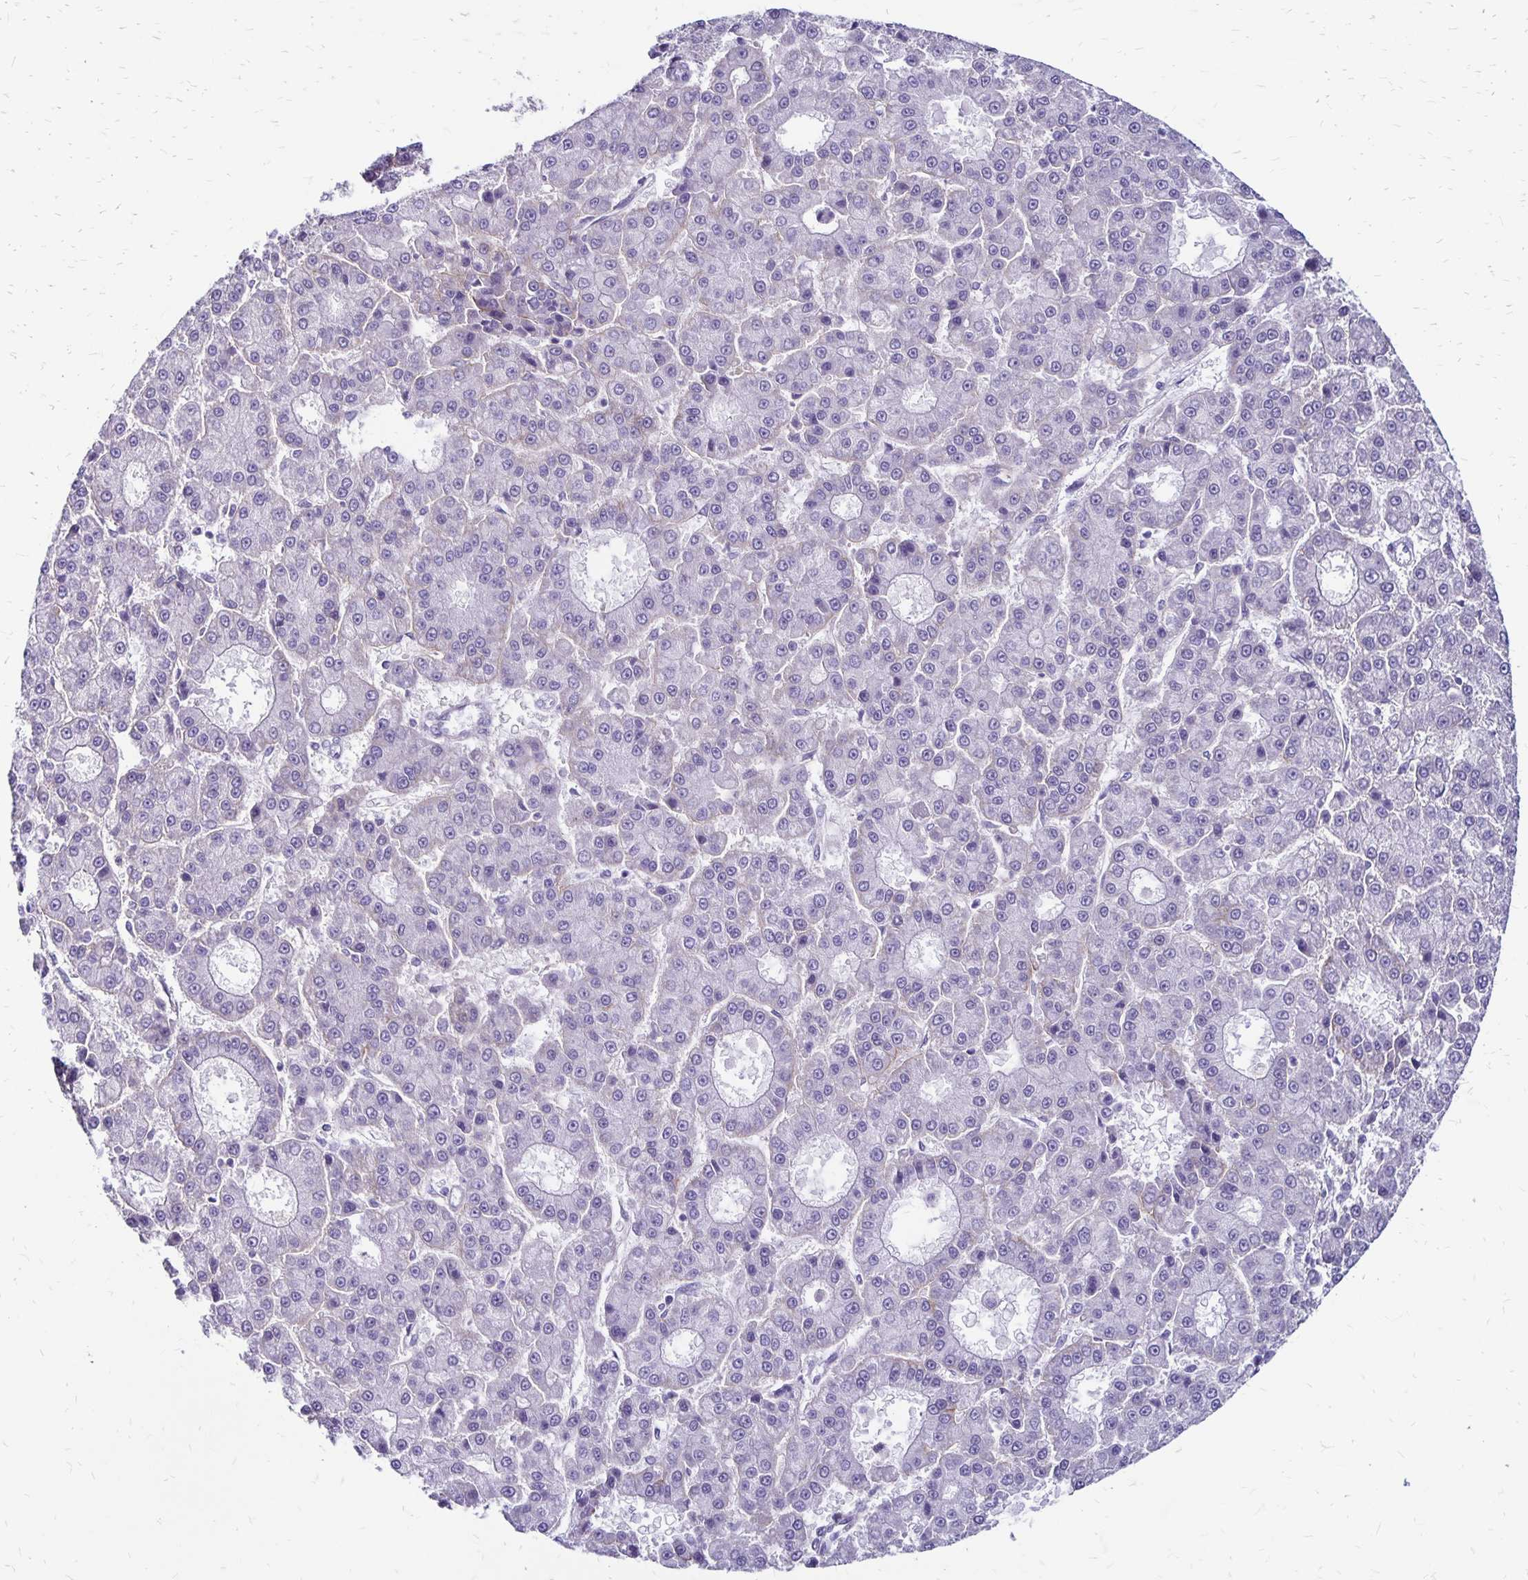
{"staining": {"intensity": "negative", "quantity": "none", "location": "none"}, "tissue": "liver cancer", "cell_type": "Tumor cells", "image_type": "cancer", "snomed": [{"axis": "morphology", "description": "Carcinoma, Hepatocellular, NOS"}, {"axis": "topography", "description": "Liver"}], "caption": "A high-resolution photomicrograph shows IHC staining of liver cancer (hepatocellular carcinoma), which reveals no significant staining in tumor cells.", "gene": "TNS3", "patient": {"sex": "male", "age": 70}}